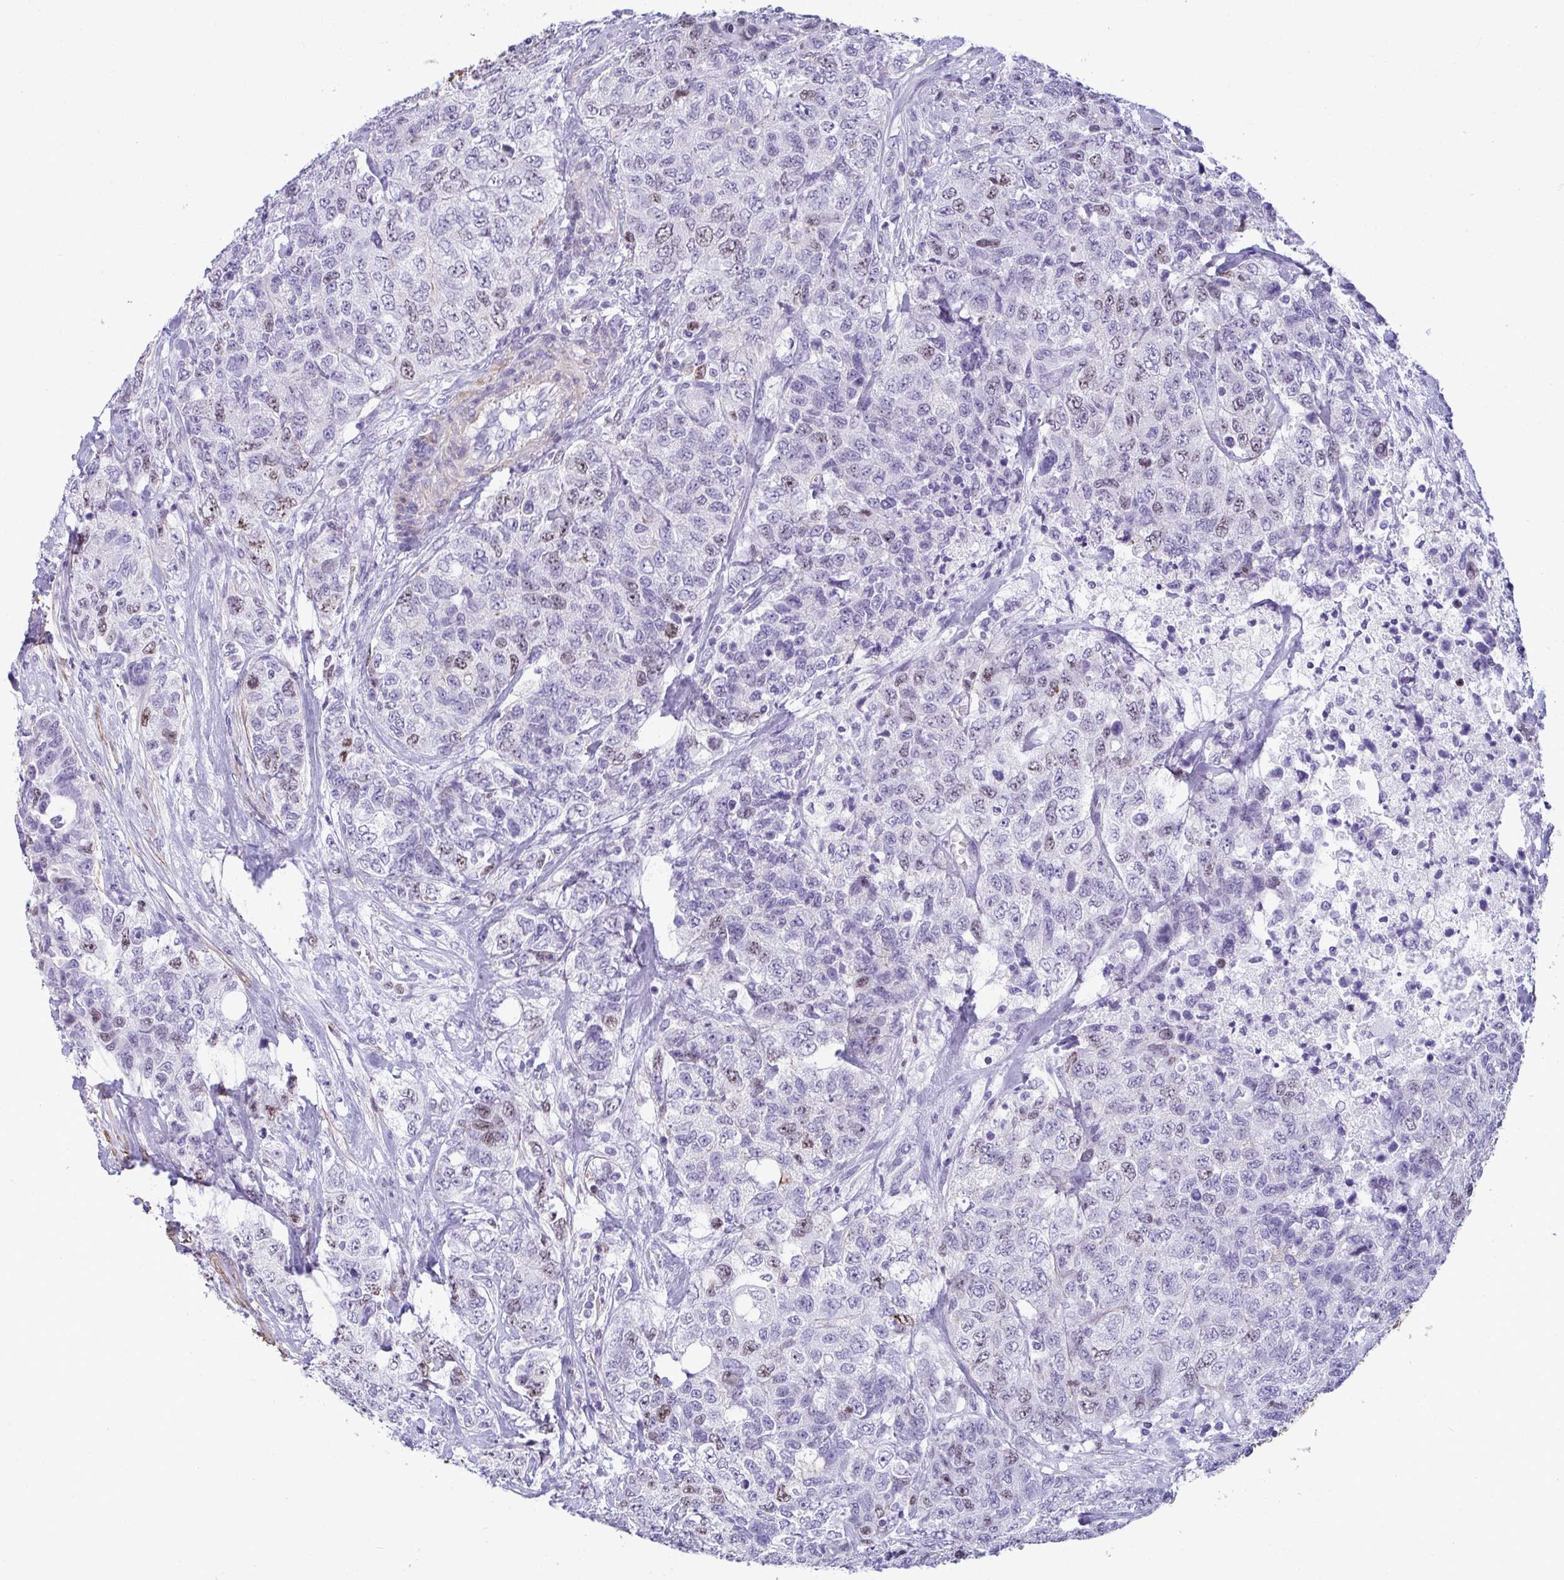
{"staining": {"intensity": "moderate", "quantity": "<25%", "location": "nuclear"}, "tissue": "urothelial cancer", "cell_type": "Tumor cells", "image_type": "cancer", "snomed": [{"axis": "morphology", "description": "Urothelial carcinoma, High grade"}, {"axis": "topography", "description": "Urinary bladder"}], "caption": "The image demonstrates immunohistochemical staining of urothelial cancer. There is moderate nuclear positivity is present in about <25% of tumor cells. Ihc stains the protein in brown and the nuclei are stained blue.", "gene": "SUZ12", "patient": {"sex": "female", "age": 78}}